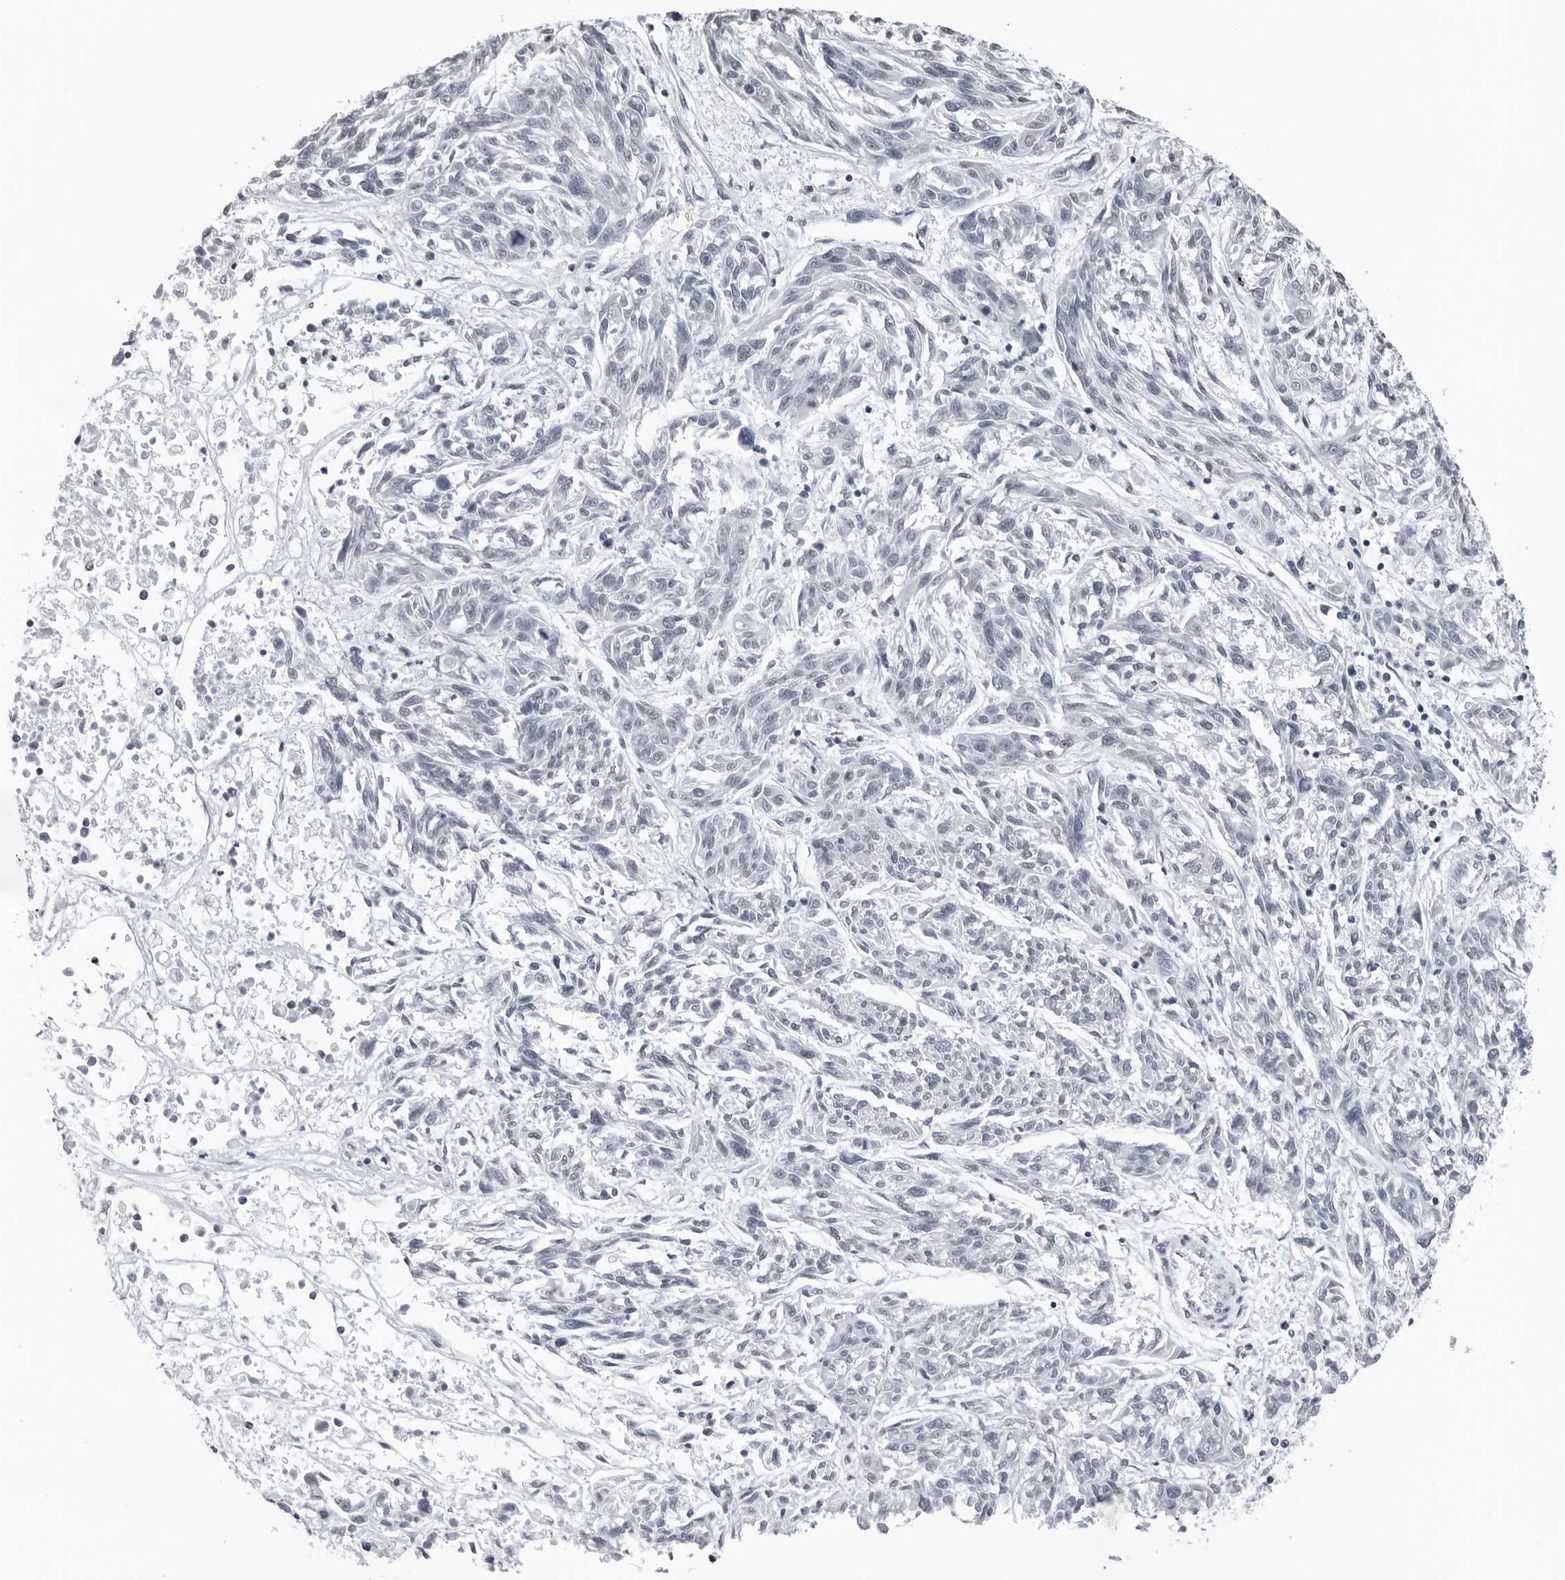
{"staining": {"intensity": "negative", "quantity": "none", "location": "none"}, "tissue": "melanoma", "cell_type": "Tumor cells", "image_type": "cancer", "snomed": [{"axis": "morphology", "description": "Malignant melanoma, NOS"}, {"axis": "topography", "description": "Skin"}], "caption": "Immunohistochemistry of human malignant melanoma shows no positivity in tumor cells. (DAB (3,3'-diaminobenzidine) immunohistochemistry, high magnification).", "gene": "PPP1R42", "patient": {"sex": "male", "age": 53}}